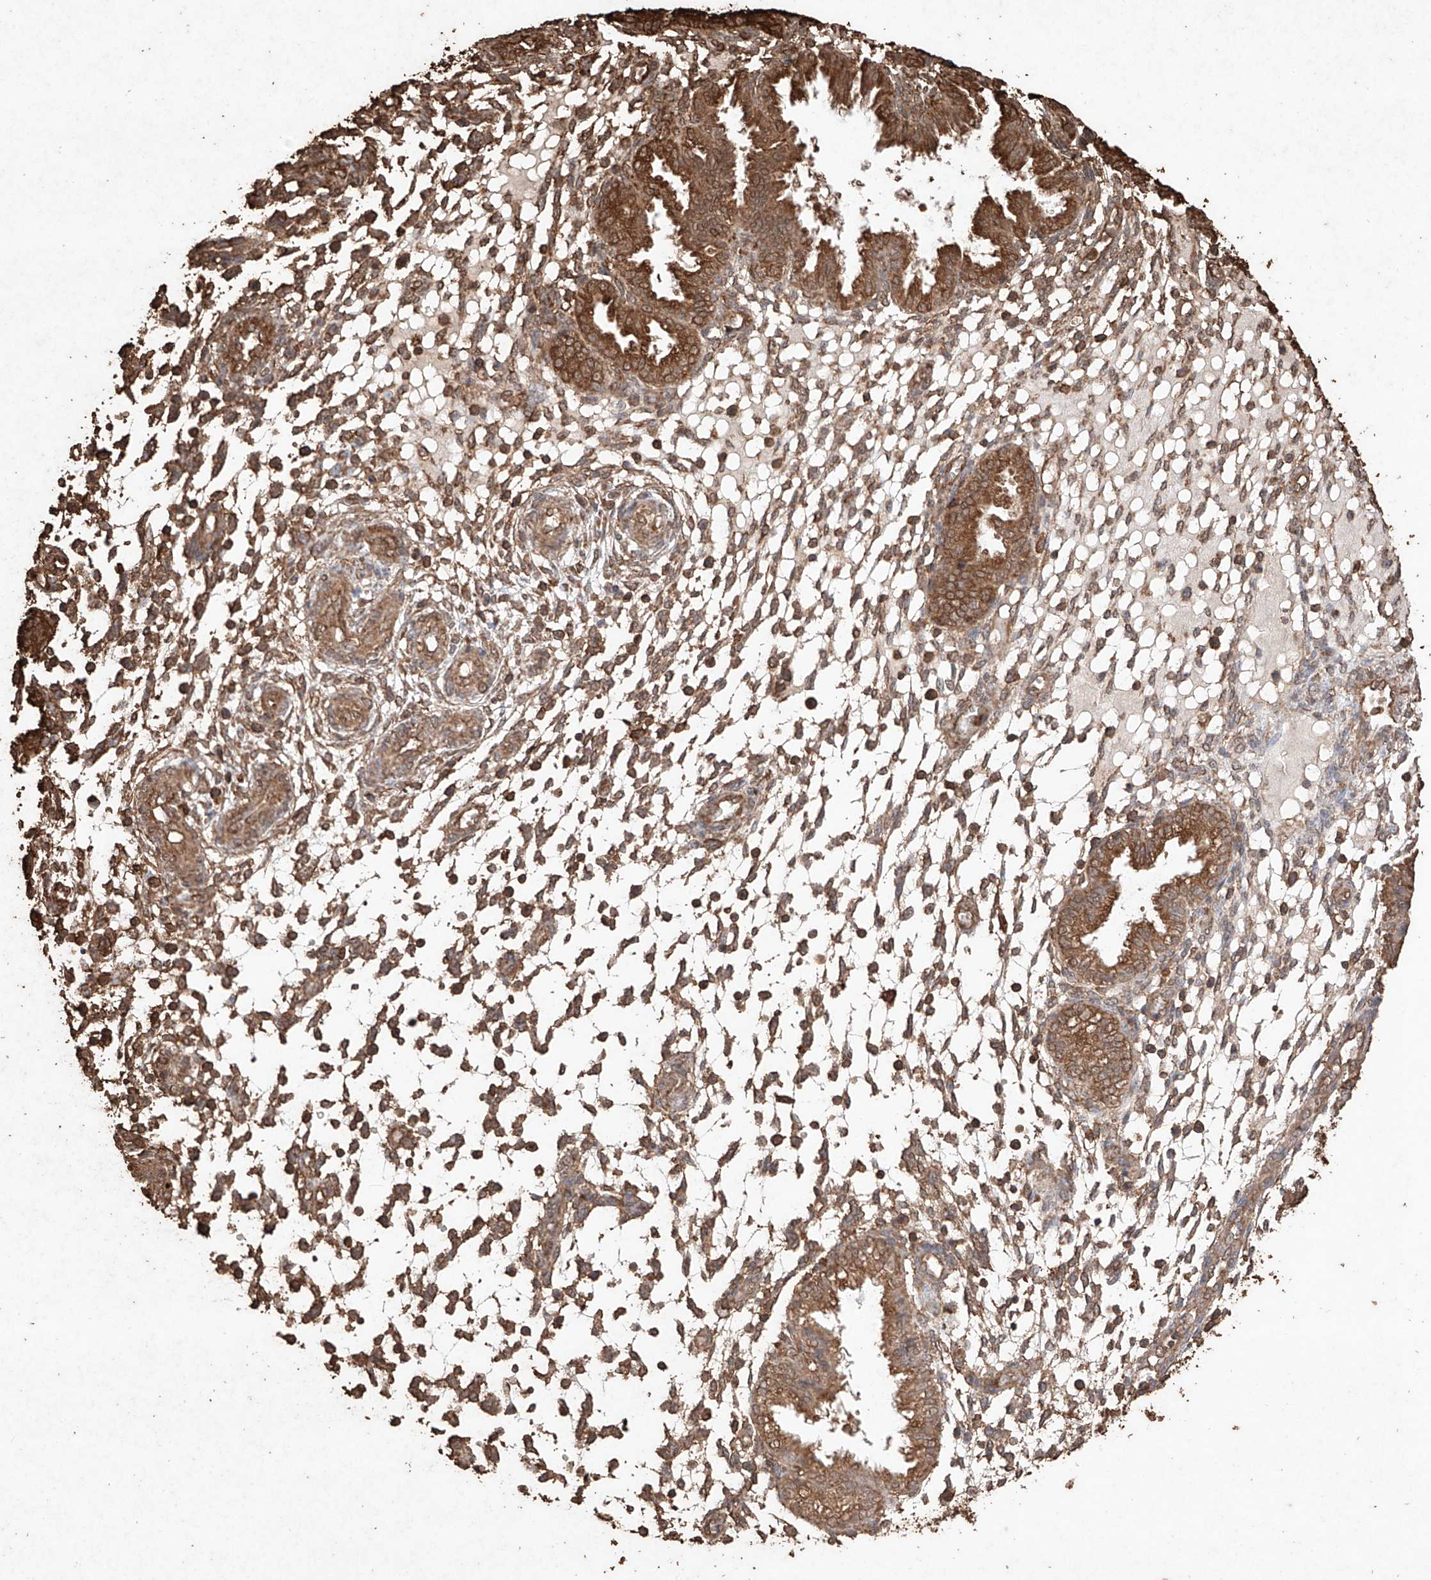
{"staining": {"intensity": "strong", "quantity": ">75%", "location": "cytoplasmic/membranous"}, "tissue": "endometrium", "cell_type": "Cells in endometrial stroma", "image_type": "normal", "snomed": [{"axis": "morphology", "description": "Normal tissue, NOS"}, {"axis": "topography", "description": "Endometrium"}], "caption": "Protein expression analysis of normal endometrium shows strong cytoplasmic/membranous staining in approximately >75% of cells in endometrial stroma.", "gene": "M6PR", "patient": {"sex": "female", "age": 33}}